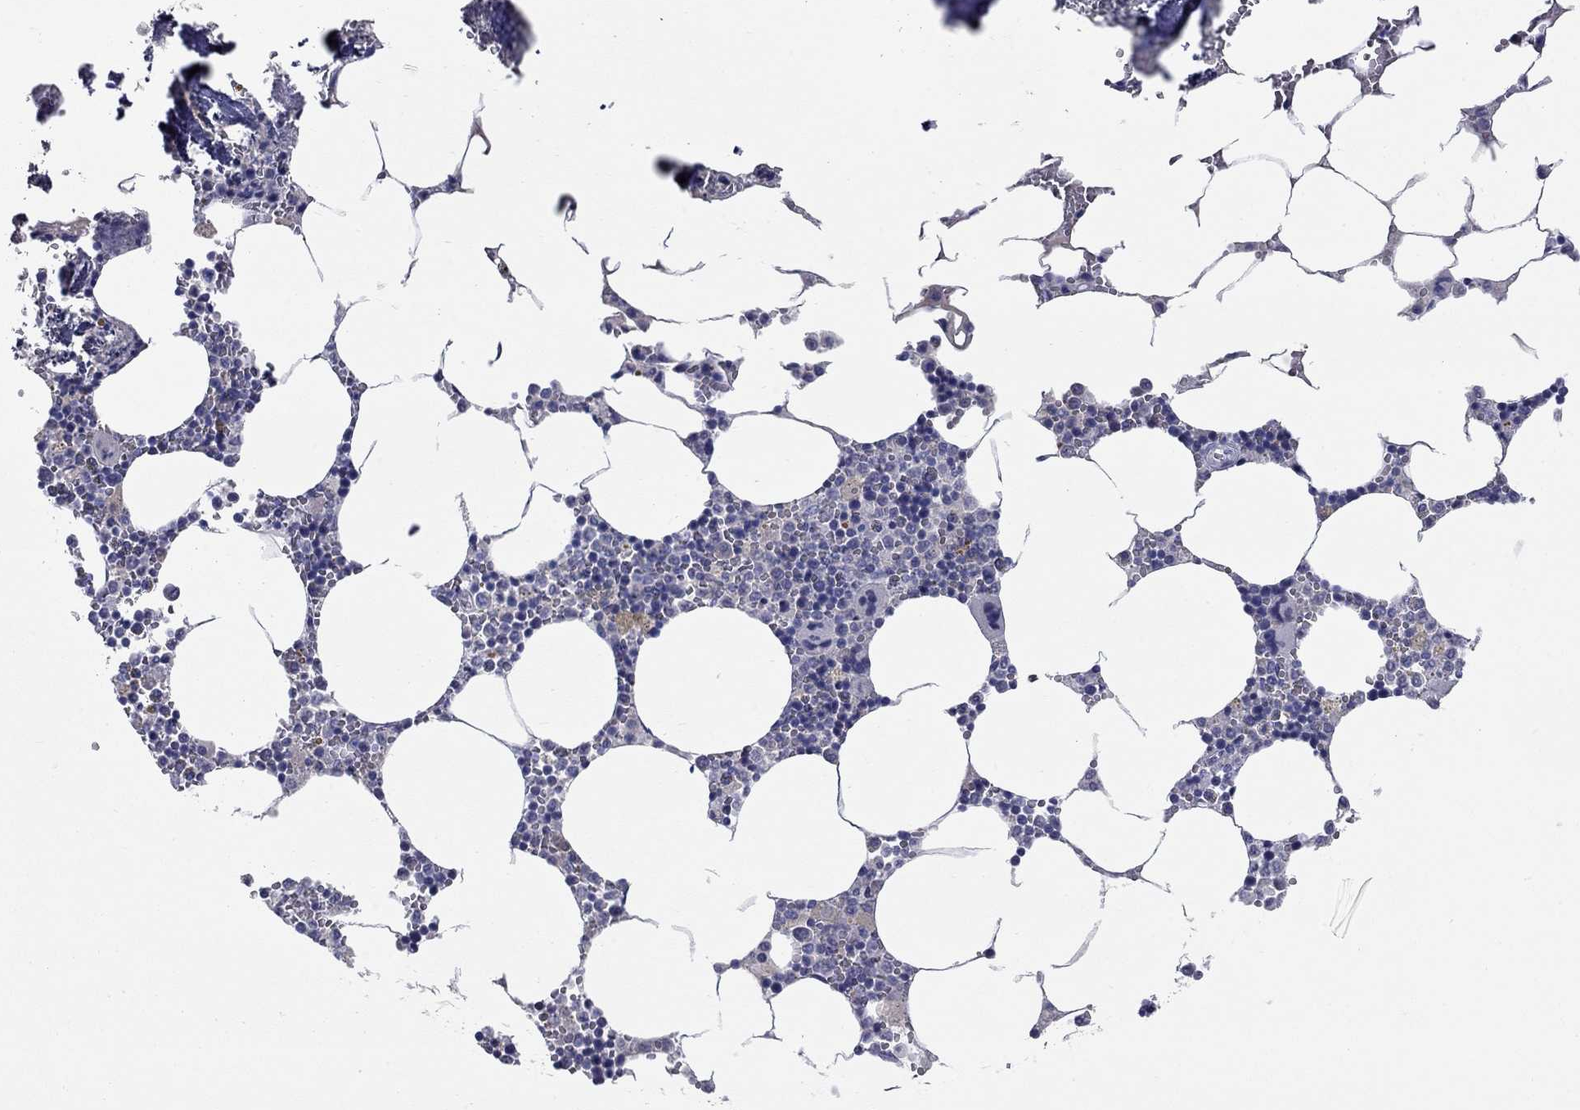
{"staining": {"intensity": "negative", "quantity": "none", "location": "none"}, "tissue": "bone marrow", "cell_type": "Hematopoietic cells", "image_type": "normal", "snomed": [{"axis": "morphology", "description": "Normal tissue, NOS"}, {"axis": "topography", "description": "Bone marrow"}], "caption": "The IHC micrograph has no significant expression in hematopoietic cells of bone marrow.", "gene": "UNC119B", "patient": {"sex": "male", "age": 54}}